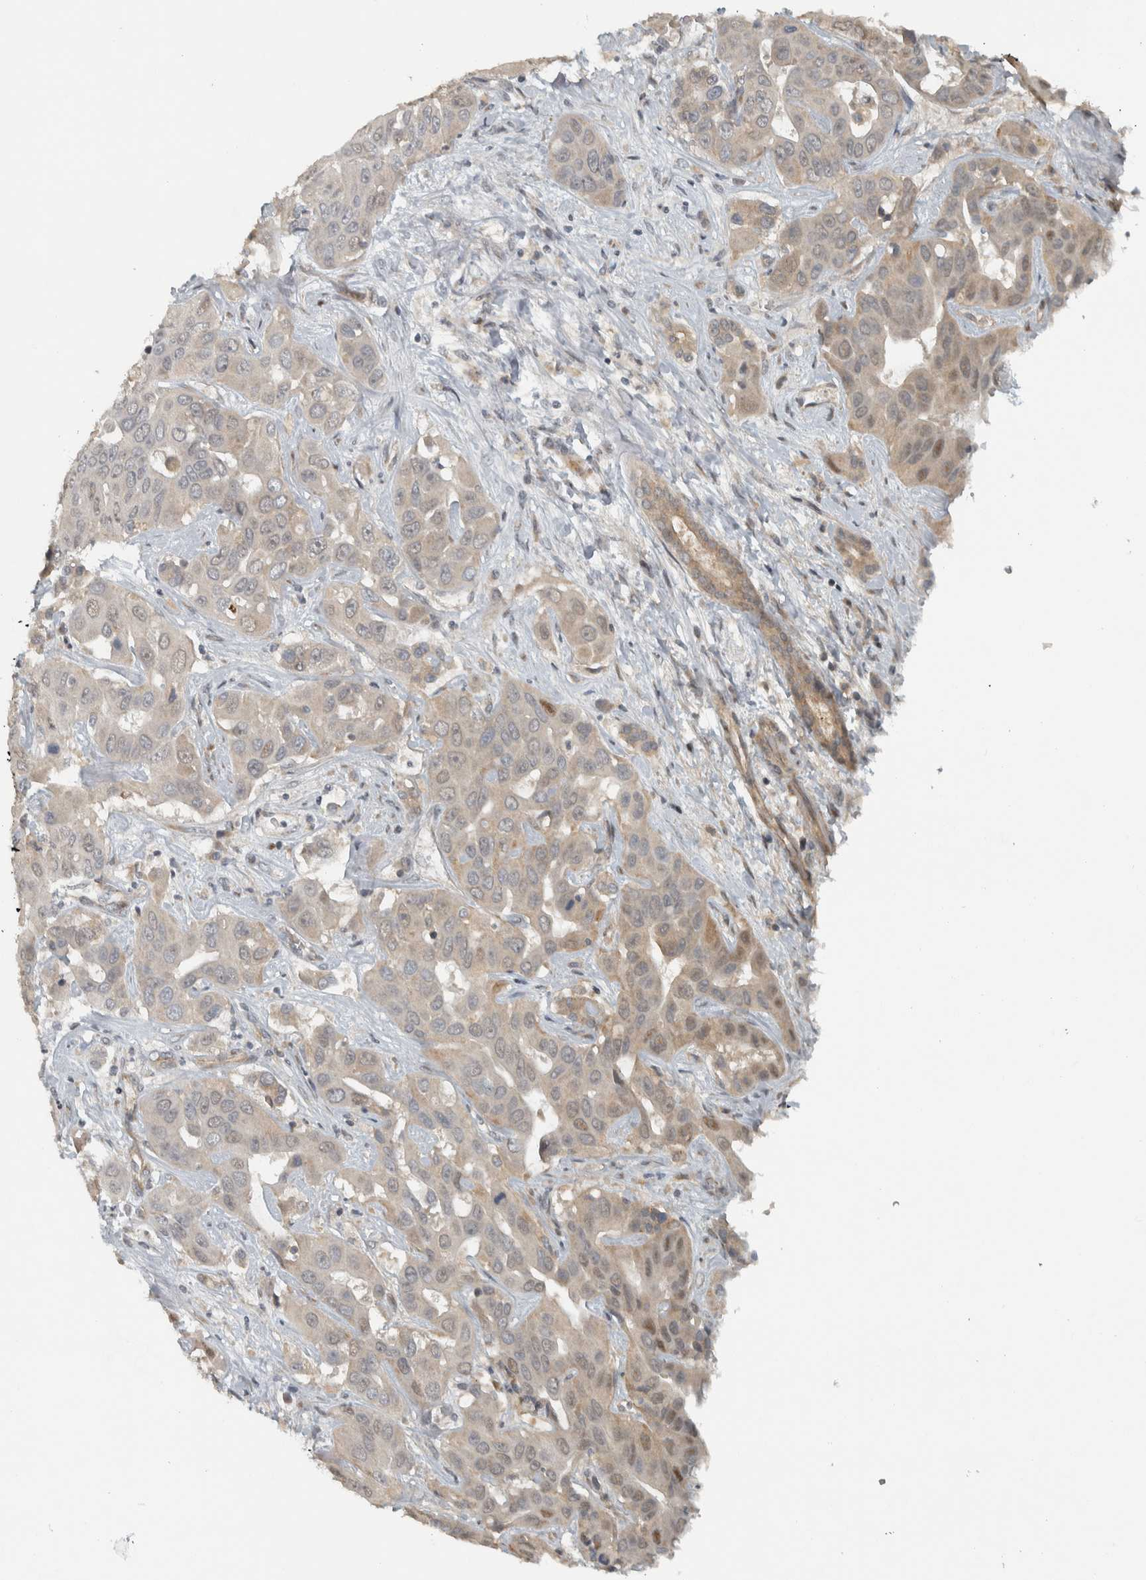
{"staining": {"intensity": "weak", "quantity": "25%-75%", "location": "cytoplasmic/membranous,nuclear"}, "tissue": "liver cancer", "cell_type": "Tumor cells", "image_type": "cancer", "snomed": [{"axis": "morphology", "description": "Cholangiocarcinoma"}, {"axis": "topography", "description": "Liver"}], "caption": "There is low levels of weak cytoplasmic/membranous and nuclear staining in tumor cells of liver cholangiocarcinoma, as demonstrated by immunohistochemical staining (brown color).", "gene": "NAPG", "patient": {"sex": "female", "age": 52}}